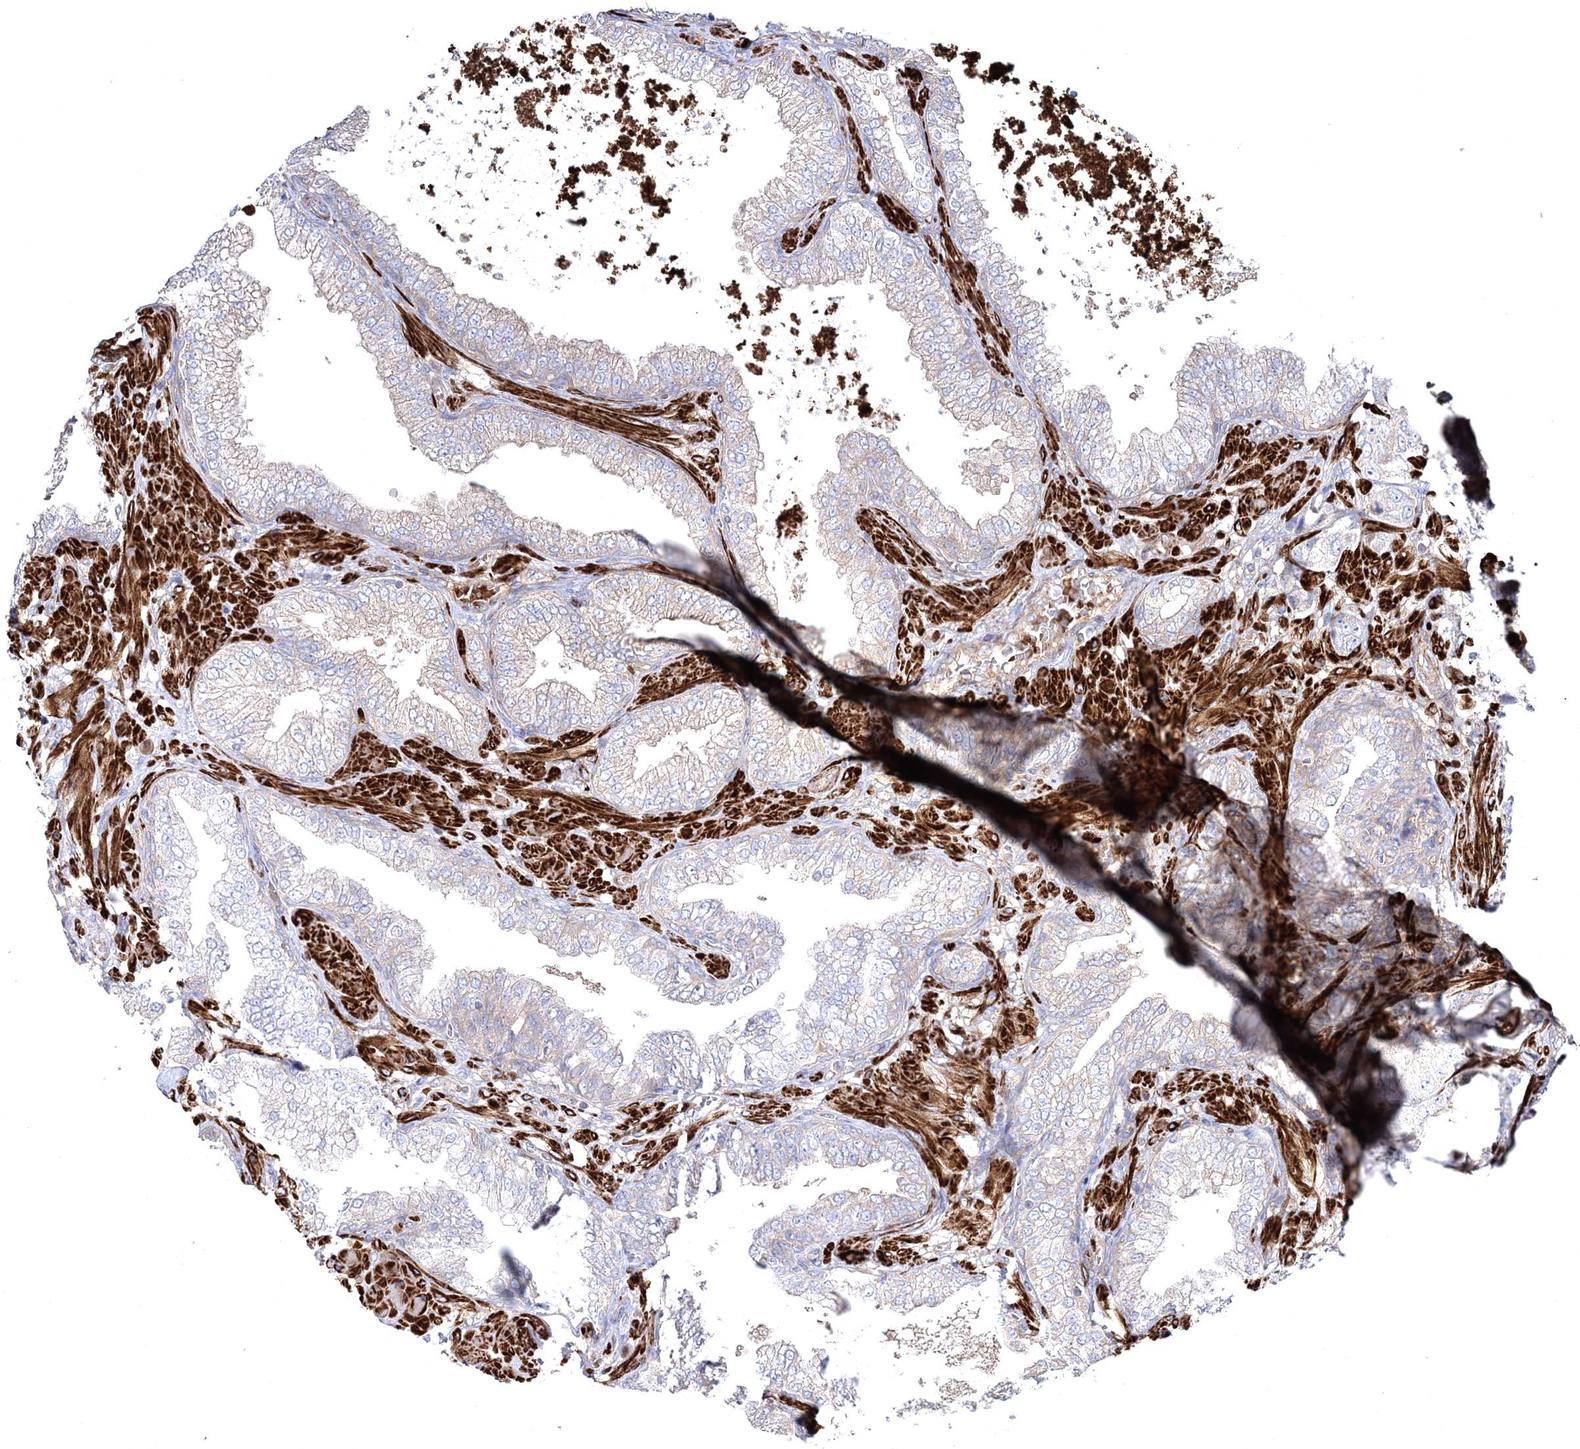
{"staining": {"intensity": "negative", "quantity": "none", "location": "none"}, "tissue": "prostate cancer", "cell_type": "Tumor cells", "image_type": "cancer", "snomed": [{"axis": "morphology", "description": "Adenocarcinoma, High grade"}, {"axis": "topography", "description": "Prostate"}], "caption": "IHC of prostate cancer (high-grade adenocarcinoma) reveals no staining in tumor cells.", "gene": "ZSWIM6", "patient": {"sex": "male", "age": 59}}